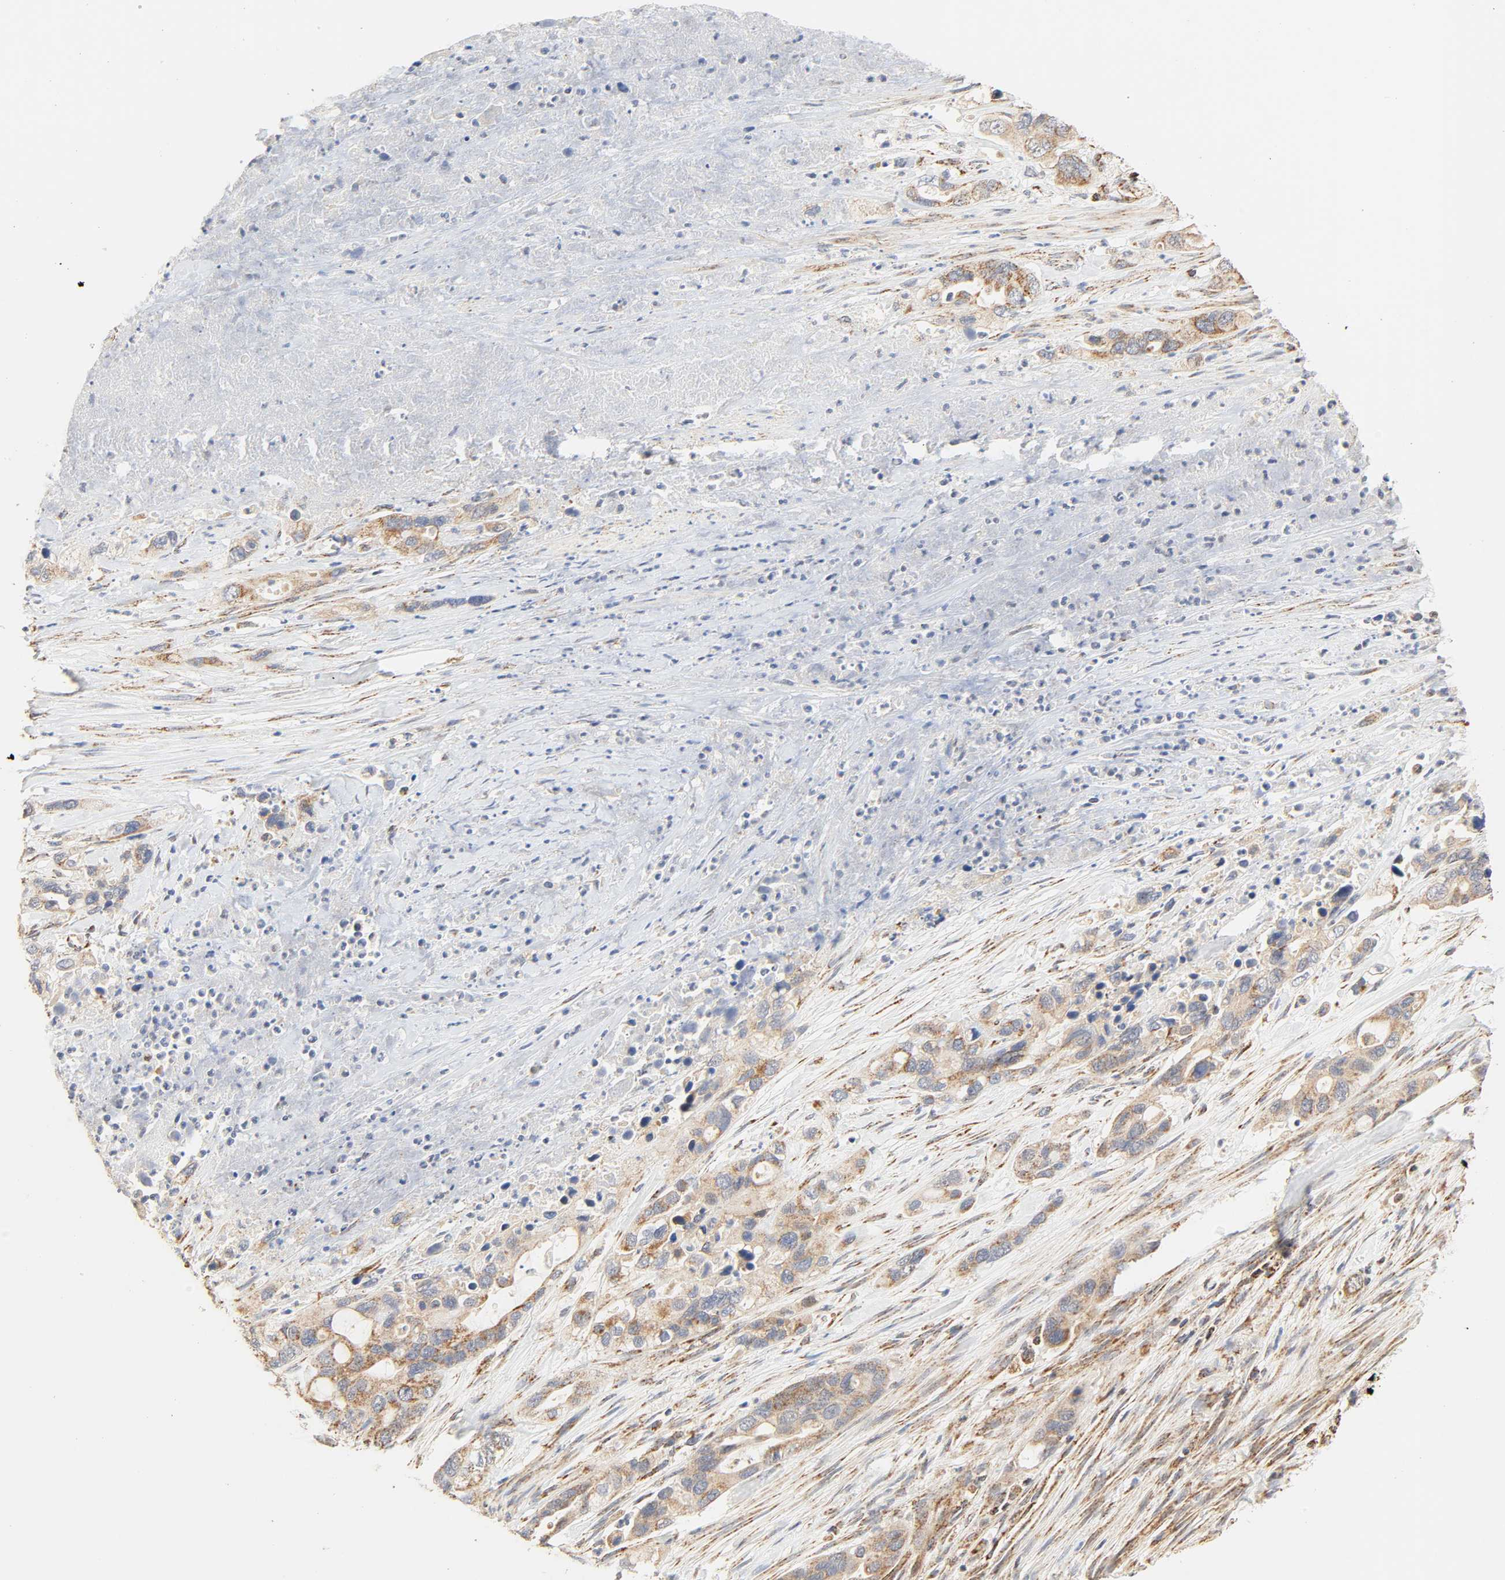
{"staining": {"intensity": "moderate", "quantity": ">75%", "location": "cytoplasmic/membranous"}, "tissue": "pancreatic cancer", "cell_type": "Tumor cells", "image_type": "cancer", "snomed": [{"axis": "morphology", "description": "Adenocarcinoma, NOS"}, {"axis": "topography", "description": "Pancreas"}], "caption": "The immunohistochemical stain highlights moderate cytoplasmic/membranous expression in tumor cells of pancreatic cancer tissue.", "gene": "ZMAT5", "patient": {"sex": "female", "age": 71}}